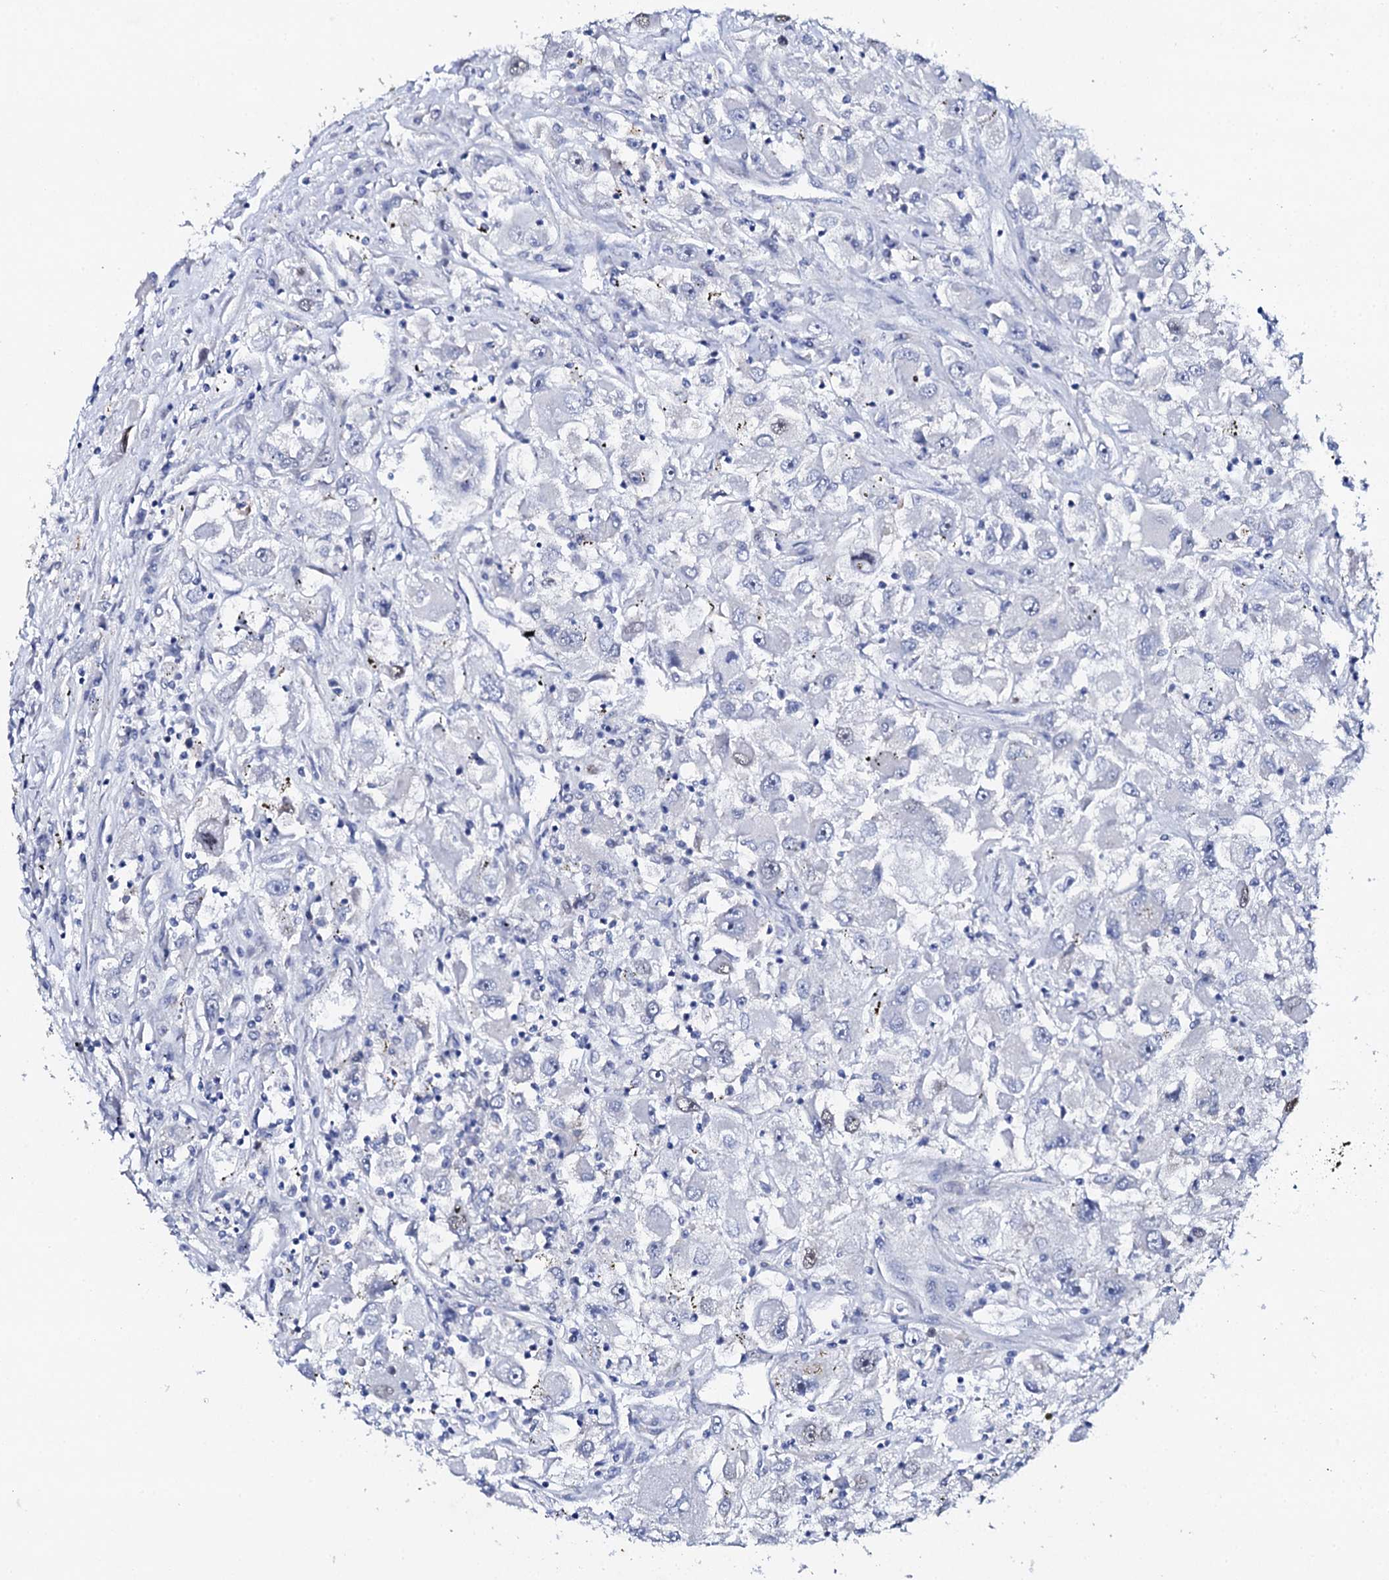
{"staining": {"intensity": "weak", "quantity": "<25%", "location": "nuclear"}, "tissue": "renal cancer", "cell_type": "Tumor cells", "image_type": "cancer", "snomed": [{"axis": "morphology", "description": "Adenocarcinoma, NOS"}, {"axis": "topography", "description": "Kidney"}], "caption": "Immunohistochemical staining of human renal adenocarcinoma displays no significant staining in tumor cells.", "gene": "NUDT13", "patient": {"sex": "female", "age": 52}}